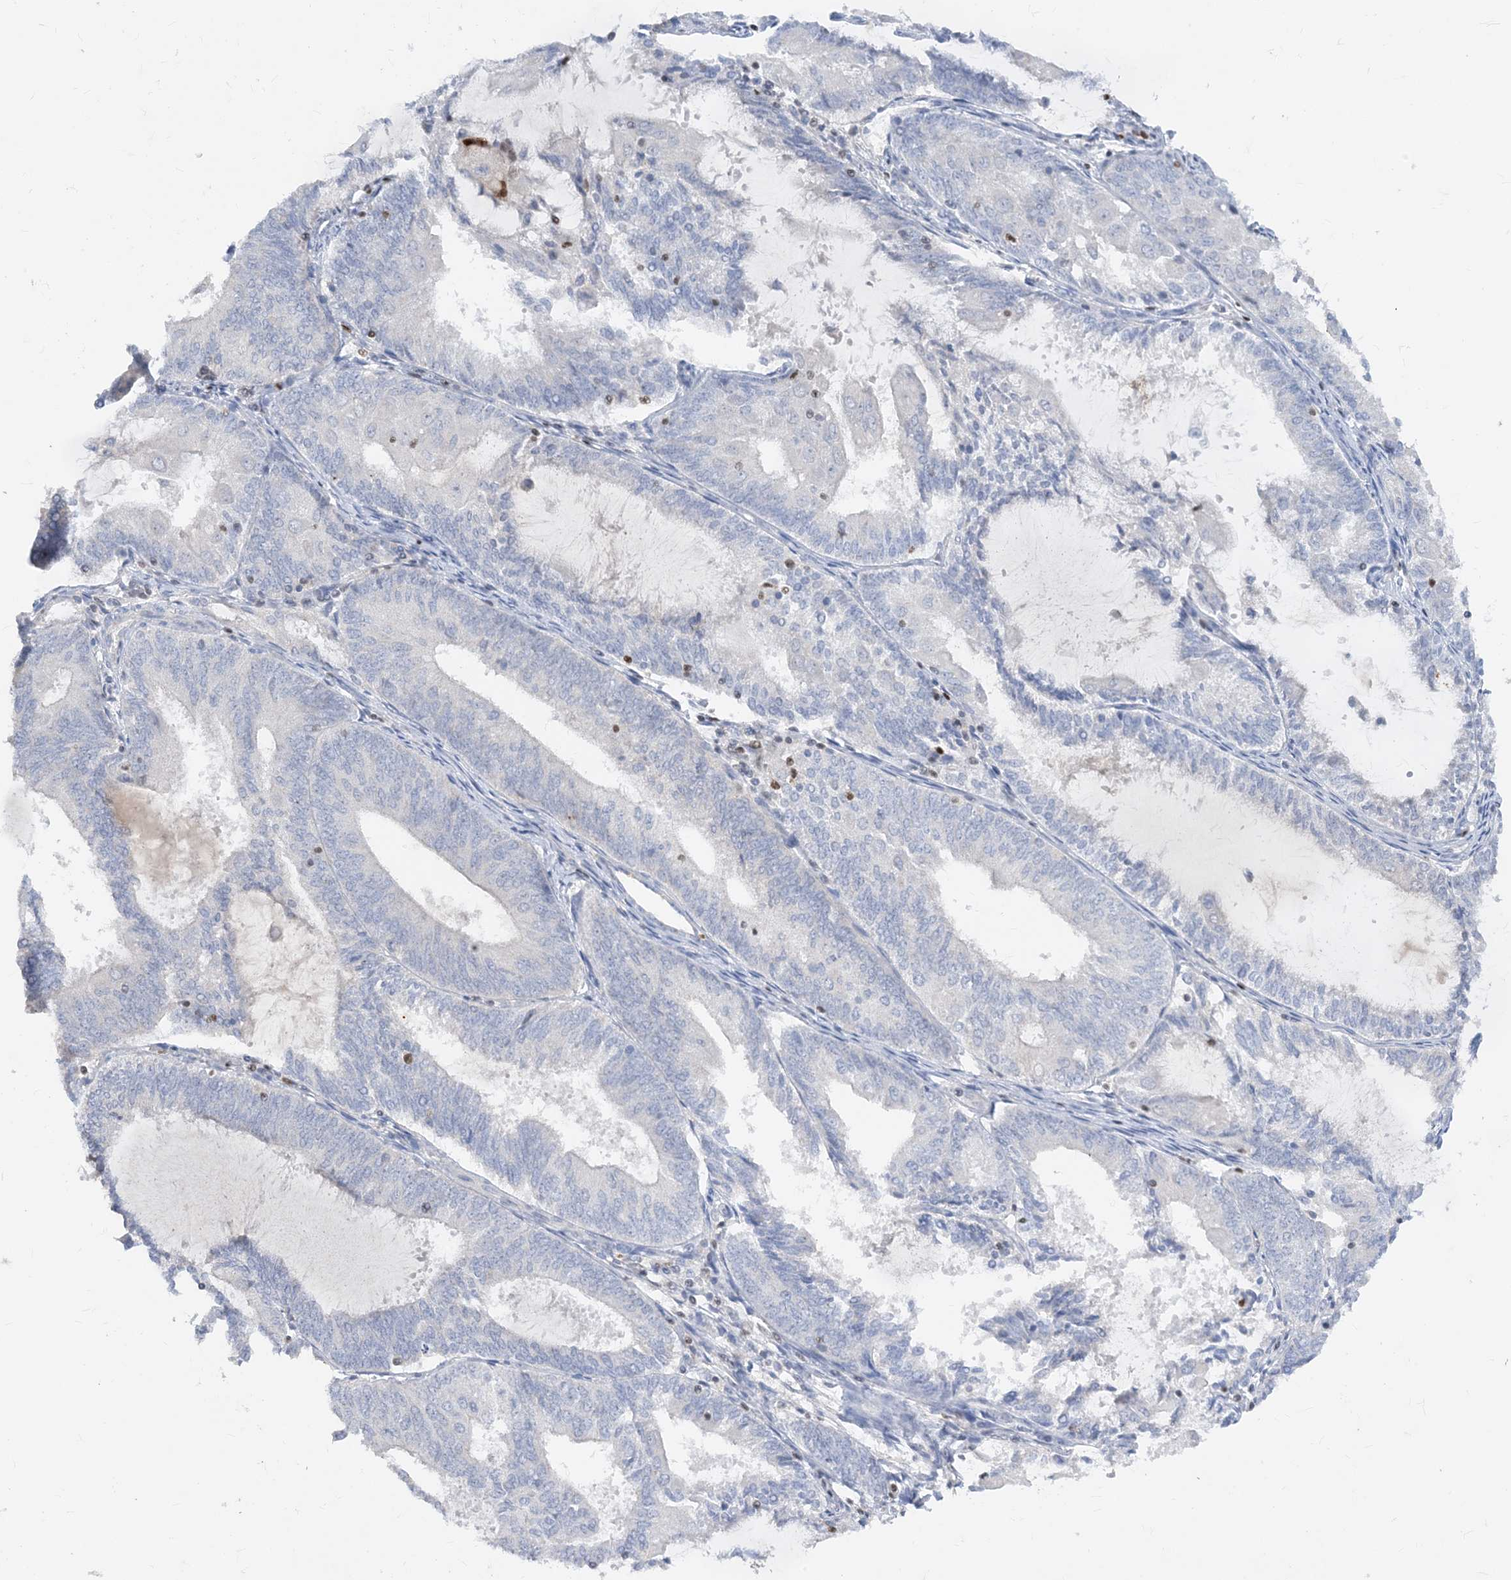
{"staining": {"intensity": "negative", "quantity": "none", "location": "none"}, "tissue": "endometrial cancer", "cell_type": "Tumor cells", "image_type": "cancer", "snomed": [{"axis": "morphology", "description": "Adenocarcinoma, NOS"}, {"axis": "topography", "description": "Endometrium"}], "caption": "Tumor cells are negative for brown protein staining in endometrial adenocarcinoma.", "gene": "TBX21", "patient": {"sex": "female", "age": 81}}